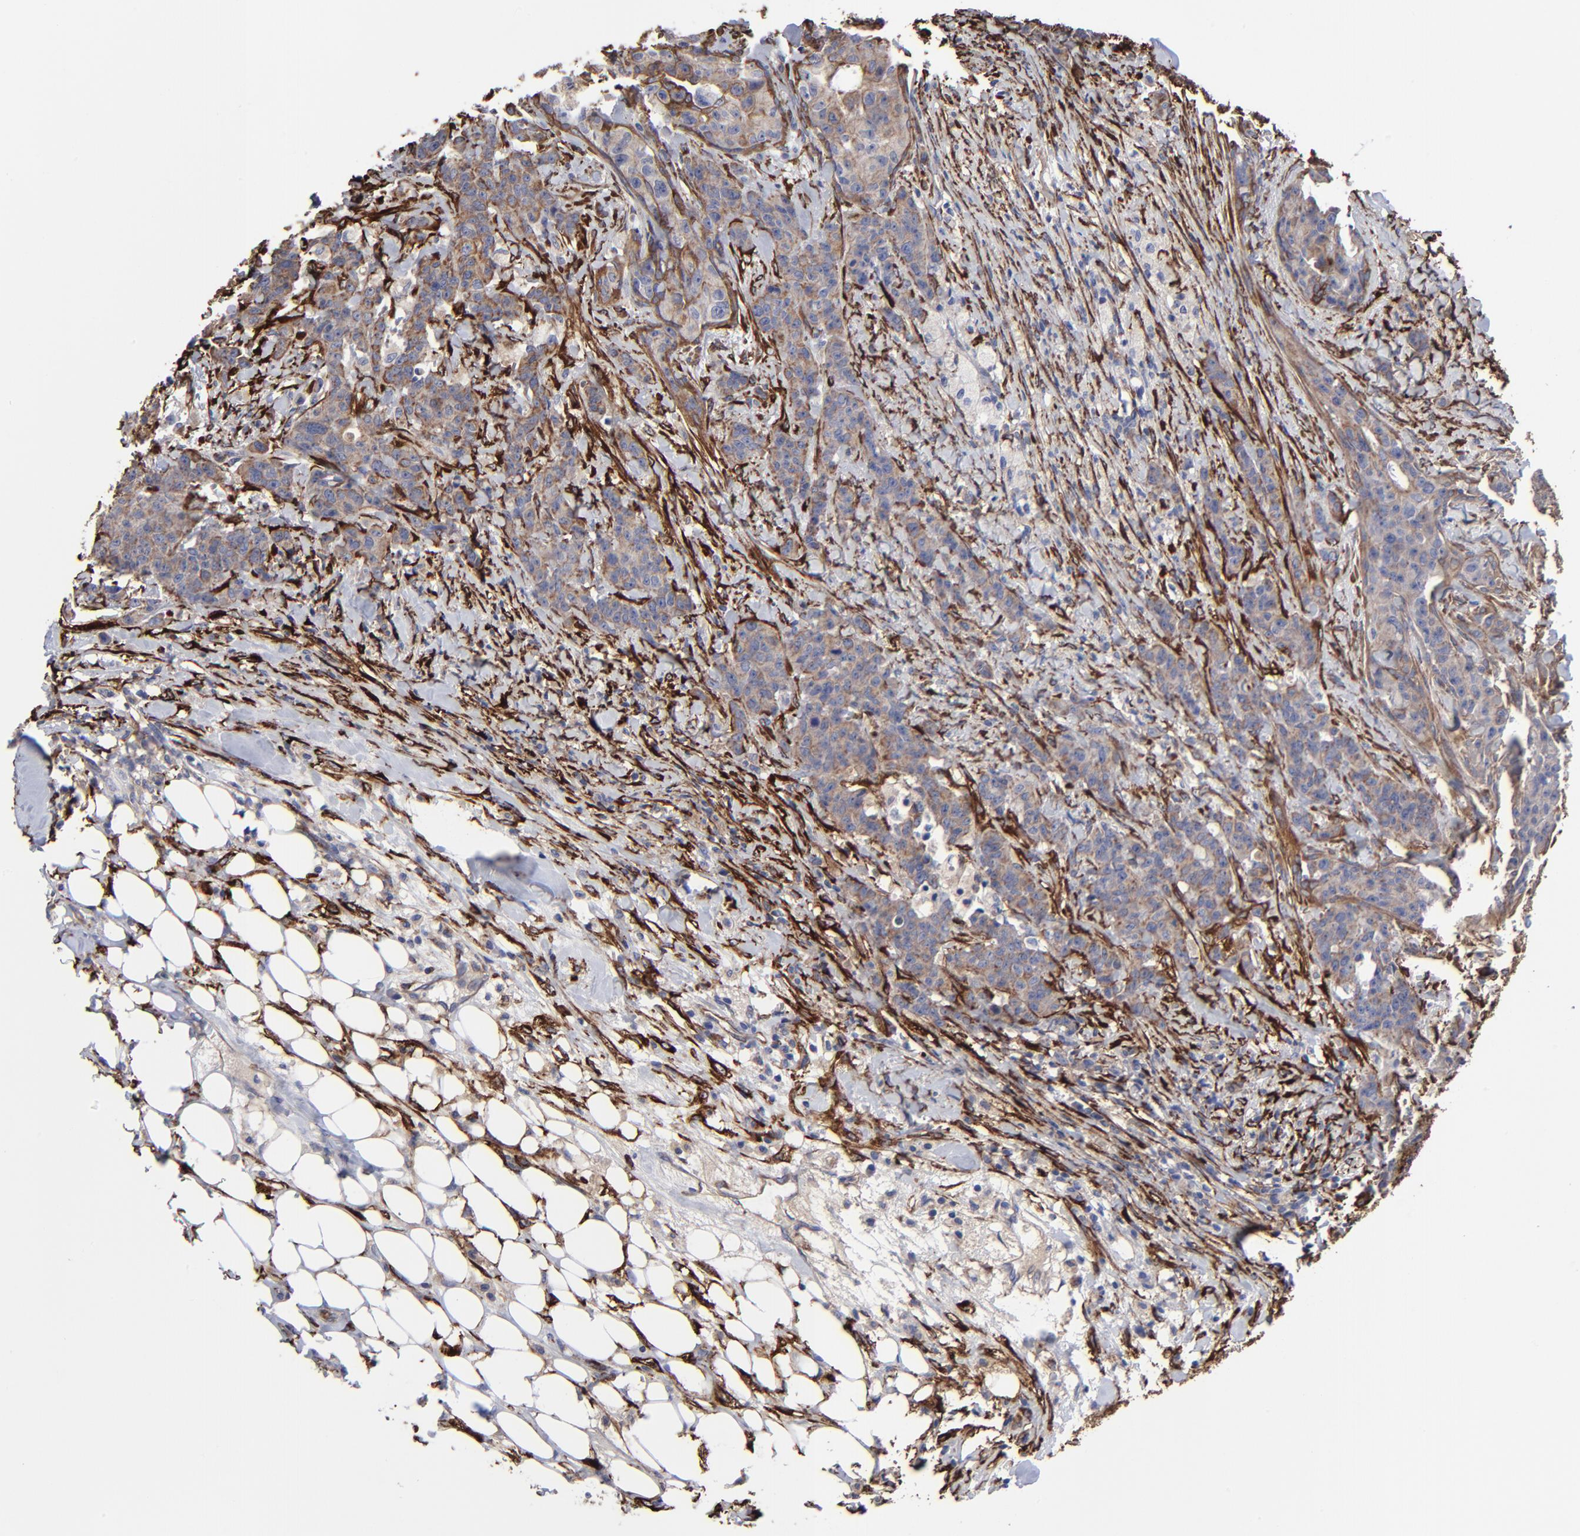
{"staining": {"intensity": "moderate", "quantity": "<25%", "location": "cytoplasmic/membranous"}, "tissue": "breast cancer", "cell_type": "Tumor cells", "image_type": "cancer", "snomed": [{"axis": "morphology", "description": "Duct carcinoma"}, {"axis": "topography", "description": "Breast"}], "caption": "Immunohistochemical staining of breast cancer (invasive ductal carcinoma) demonstrates moderate cytoplasmic/membranous protein staining in about <25% of tumor cells.", "gene": "CILP", "patient": {"sex": "female", "age": 40}}